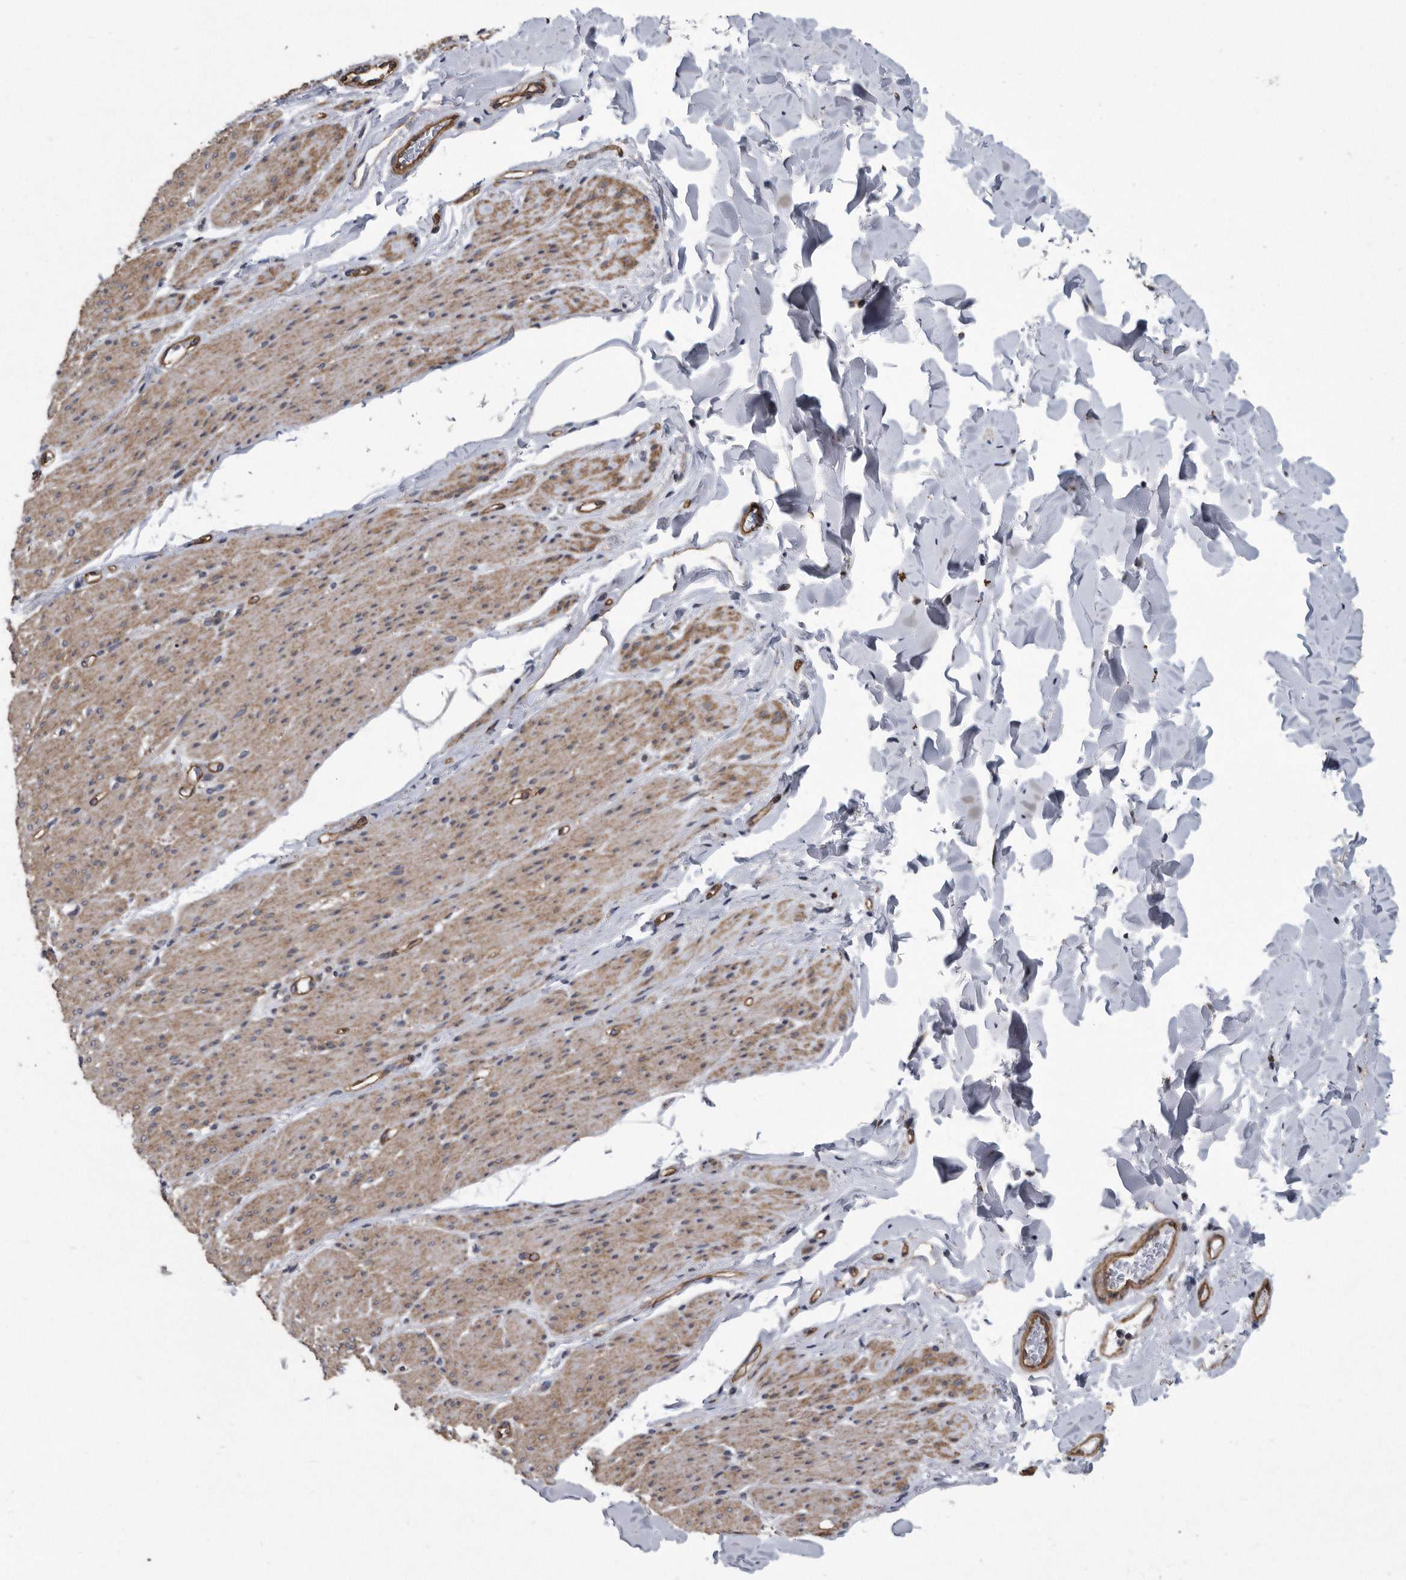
{"staining": {"intensity": "weak", "quantity": "25%-75%", "location": "cytoplasmic/membranous"}, "tissue": "smooth muscle", "cell_type": "Smooth muscle cells", "image_type": "normal", "snomed": [{"axis": "morphology", "description": "Normal tissue, NOS"}, {"axis": "topography", "description": "Colon"}, {"axis": "topography", "description": "Peripheral nerve tissue"}], "caption": "Smooth muscle was stained to show a protein in brown. There is low levels of weak cytoplasmic/membranous expression in approximately 25%-75% of smooth muscle cells. (DAB (3,3'-diaminobenzidine) IHC with brightfield microscopy, high magnification).", "gene": "ARMCX1", "patient": {"sex": "female", "age": 61}}